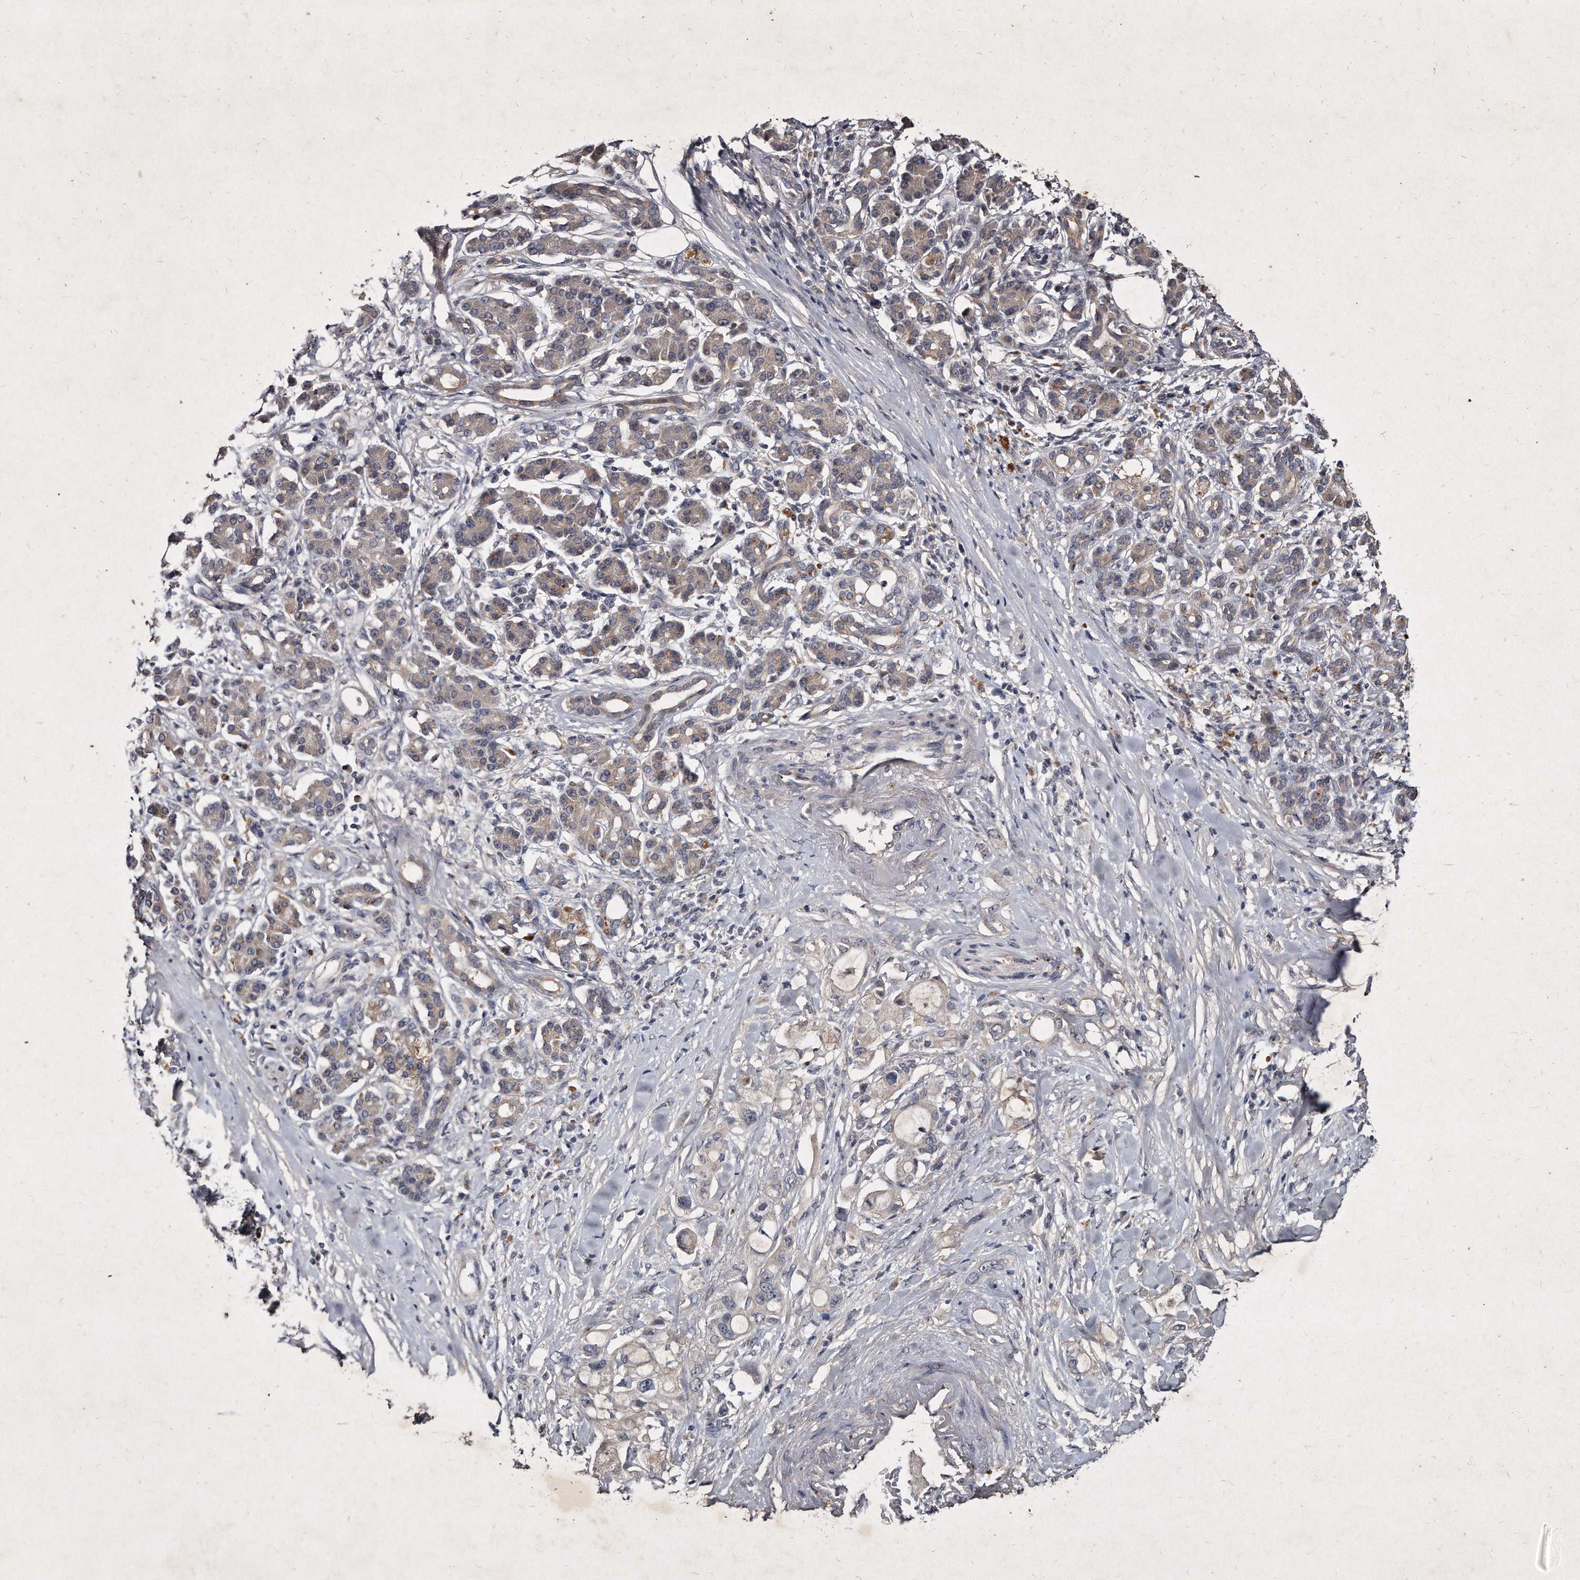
{"staining": {"intensity": "weak", "quantity": "<25%", "location": "cytoplasmic/membranous"}, "tissue": "pancreatic cancer", "cell_type": "Tumor cells", "image_type": "cancer", "snomed": [{"axis": "morphology", "description": "Adenocarcinoma, NOS"}, {"axis": "topography", "description": "Pancreas"}], "caption": "Adenocarcinoma (pancreatic) was stained to show a protein in brown. There is no significant expression in tumor cells.", "gene": "KLHDC3", "patient": {"sex": "female", "age": 56}}